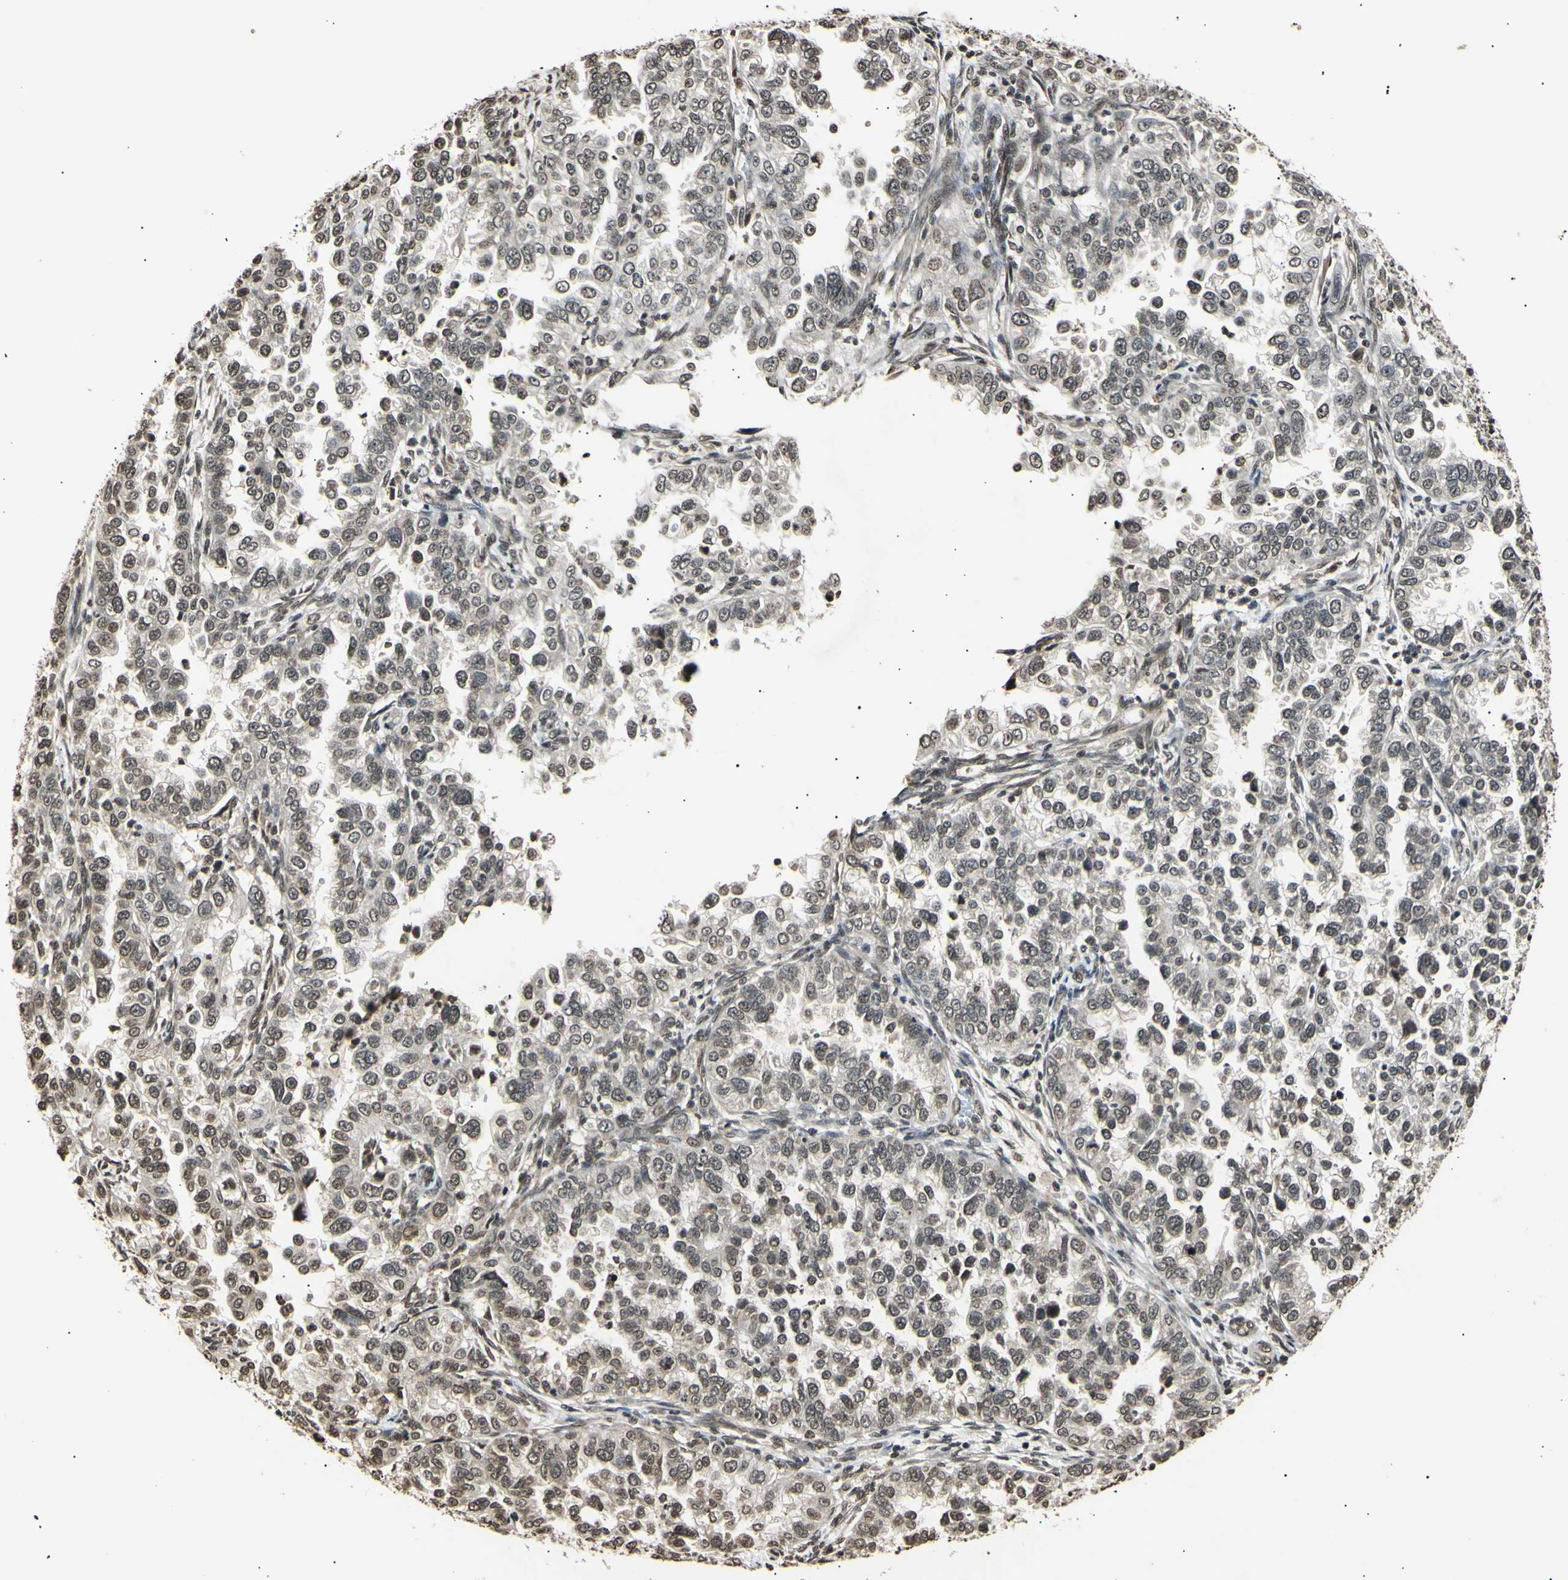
{"staining": {"intensity": "weak", "quantity": ">75%", "location": "cytoplasmic/membranous,nuclear"}, "tissue": "endometrial cancer", "cell_type": "Tumor cells", "image_type": "cancer", "snomed": [{"axis": "morphology", "description": "Adenocarcinoma, NOS"}, {"axis": "topography", "description": "Endometrium"}], "caption": "Immunohistochemistry of human endometrial adenocarcinoma shows low levels of weak cytoplasmic/membranous and nuclear positivity in about >75% of tumor cells.", "gene": "ANAPC7", "patient": {"sex": "female", "age": 85}}